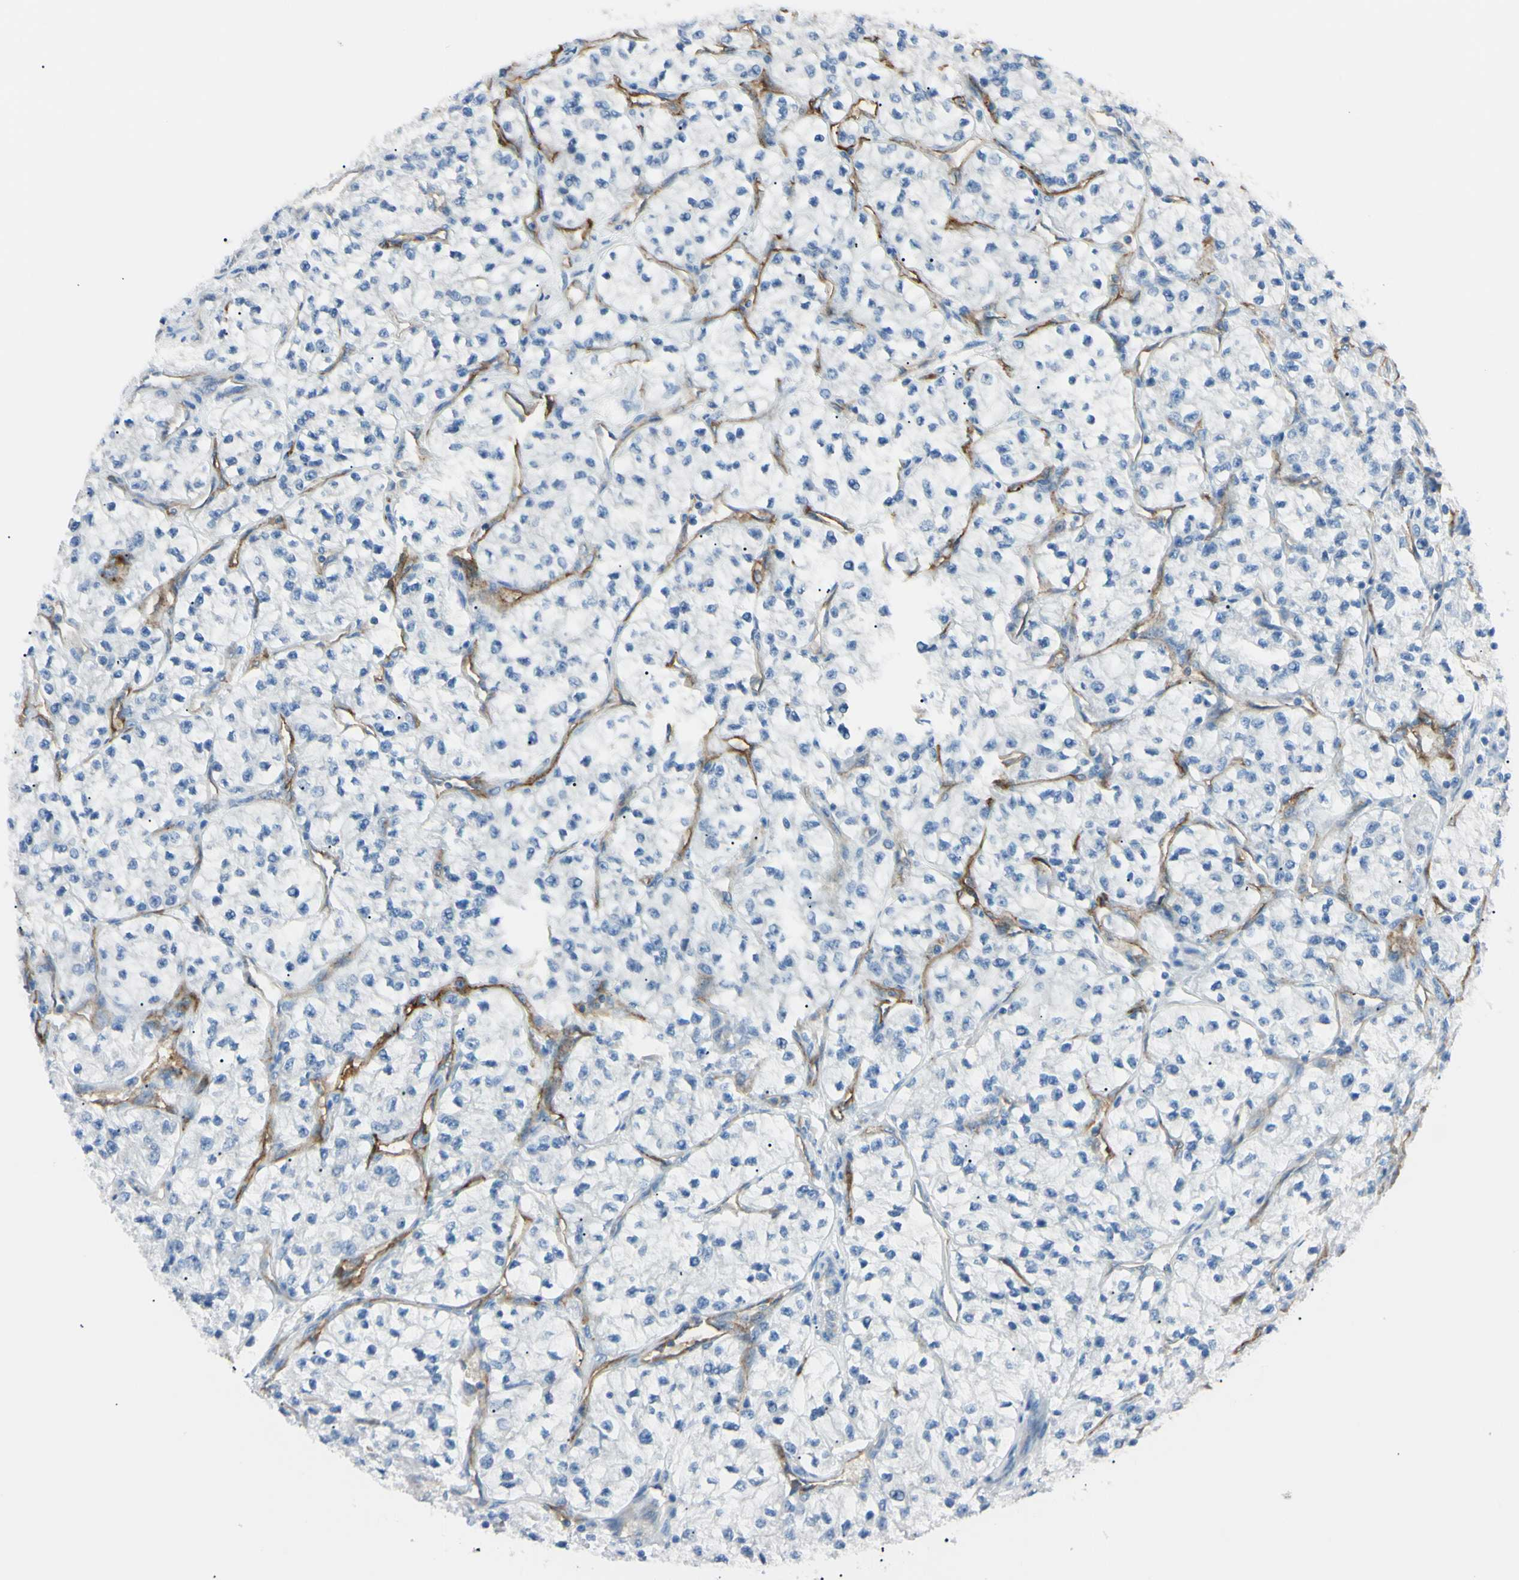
{"staining": {"intensity": "negative", "quantity": "none", "location": "none"}, "tissue": "renal cancer", "cell_type": "Tumor cells", "image_type": "cancer", "snomed": [{"axis": "morphology", "description": "Adenocarcinoma, NOS"}, {"axis": "topography", "description": "Kidney"}], "caption": "The IHC image has no significant positivity in tumor cells of renal cancer (adenocarcinoma) tissue.", "gene": "FOLH1", "patient": {"sex": "female", "age": 57}}